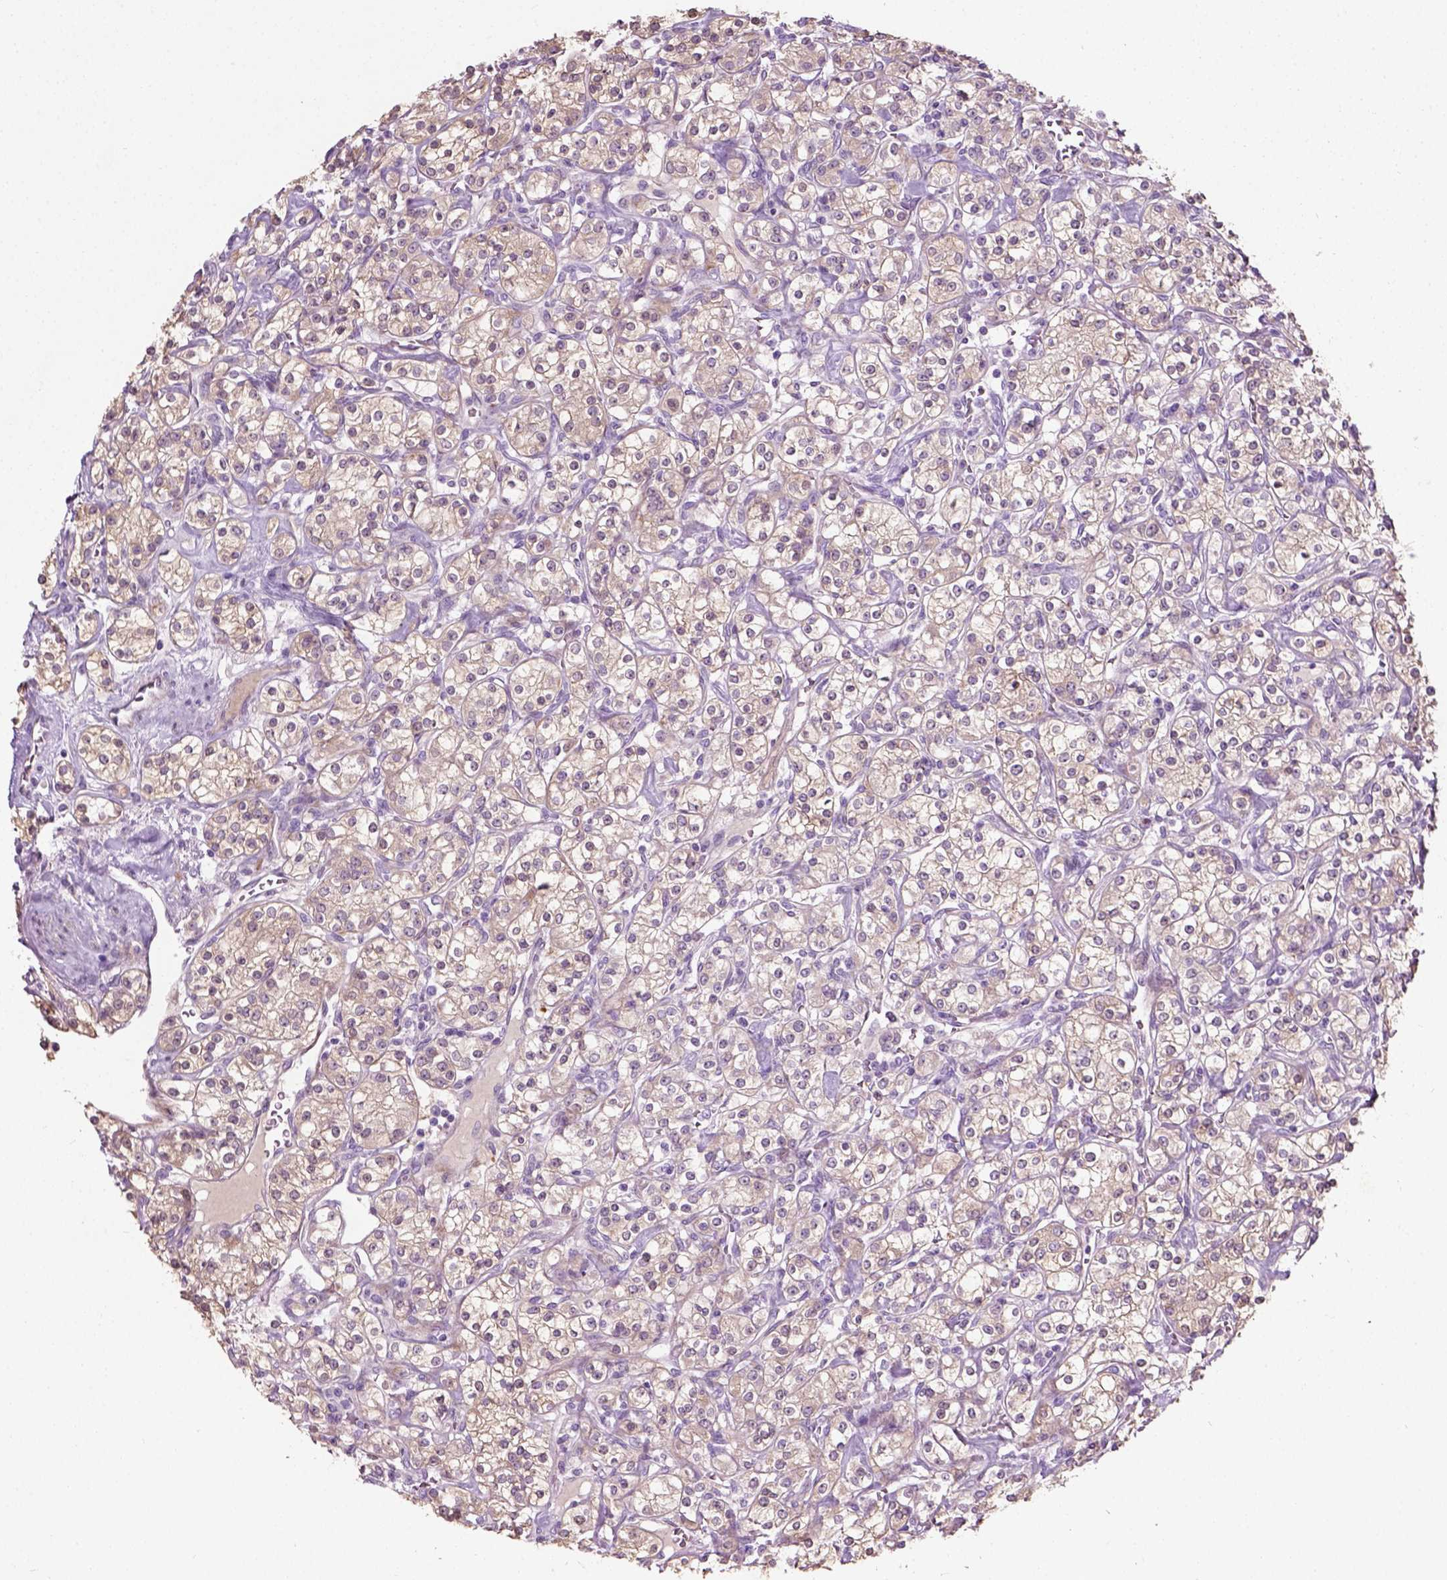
{"staining": {"intensity": "weak", "quantity": ">75%", "location": "cytoplasmic/membranous"}, "tissue": "renal cancer", "cell_type": "Tumor cells", "image_type": "cancer", "snomed": [{"axis": "morphology", "description": "Adenocarcinoma, NOS"}, {"axis": "topography", "description": "Kidney"}], "caption": "Immunohistochemical staining of renal cancer shows low levels of weak cytoplasmic/membranous protein staining in about >75% of tumor cells. (DAB (3,3'-diaminobenzidine) = brown stain, brightfield microscopy at high magnification).", "gene": "PKP3", "patient": {"sex": "male", "age": 77}}